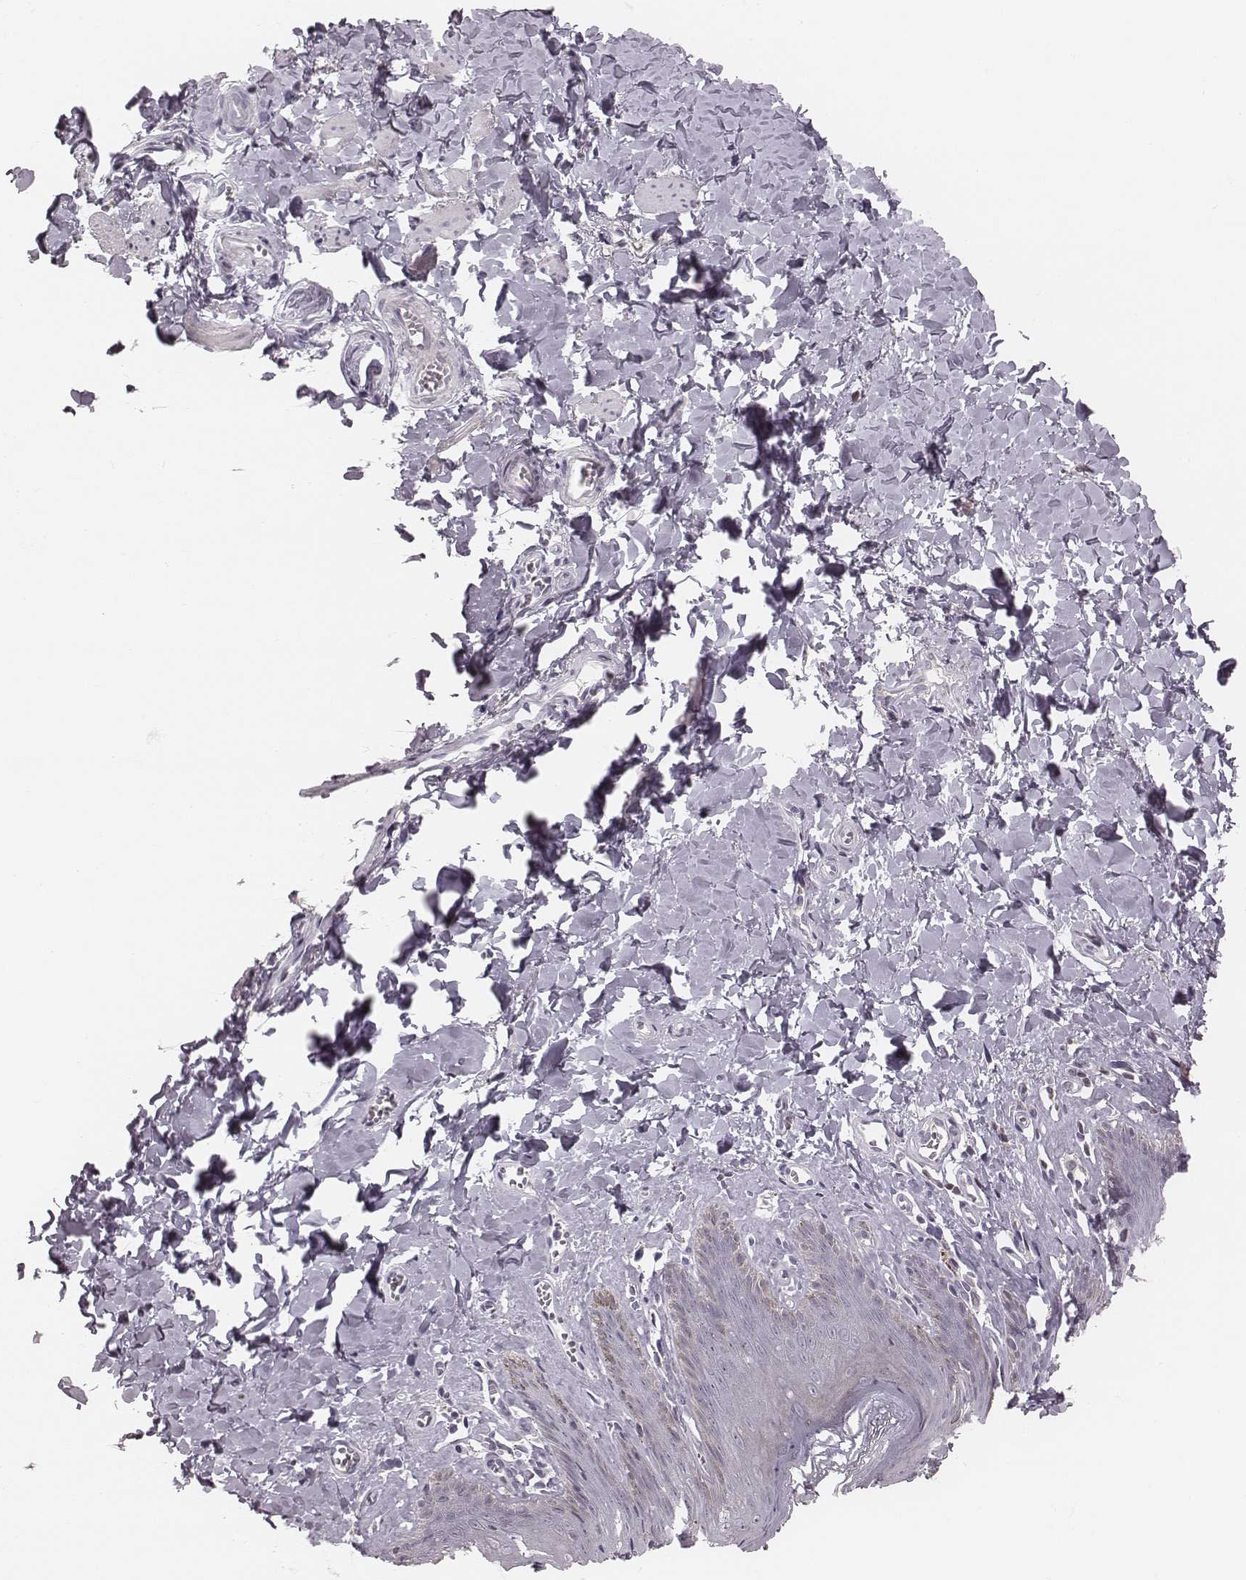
{"staining": {"intensity": "weak", "quantity": "<25%", "location": "cytoplasmic/membranous"}, "tissue": "skin", "cell_type": "Epidermal cells", "image_type": "normal", "snomed": [{"axis": "morphology", "description": "Normal tissue, NOS"}, {"axis": "topography", "description": "Vulva"}, {"axis": "topography", "description": "Peripheral nerve tissue"}], "caption": "An IHC micrograph of normal skin is shown. There is no staining in epidermal cells of skin. (DAB immunohistochemistry (IHC) visualized using brightfield microscopy, high magnification).", "gene": "S100Z", "patient": {"sex": "female", "age": 66}}